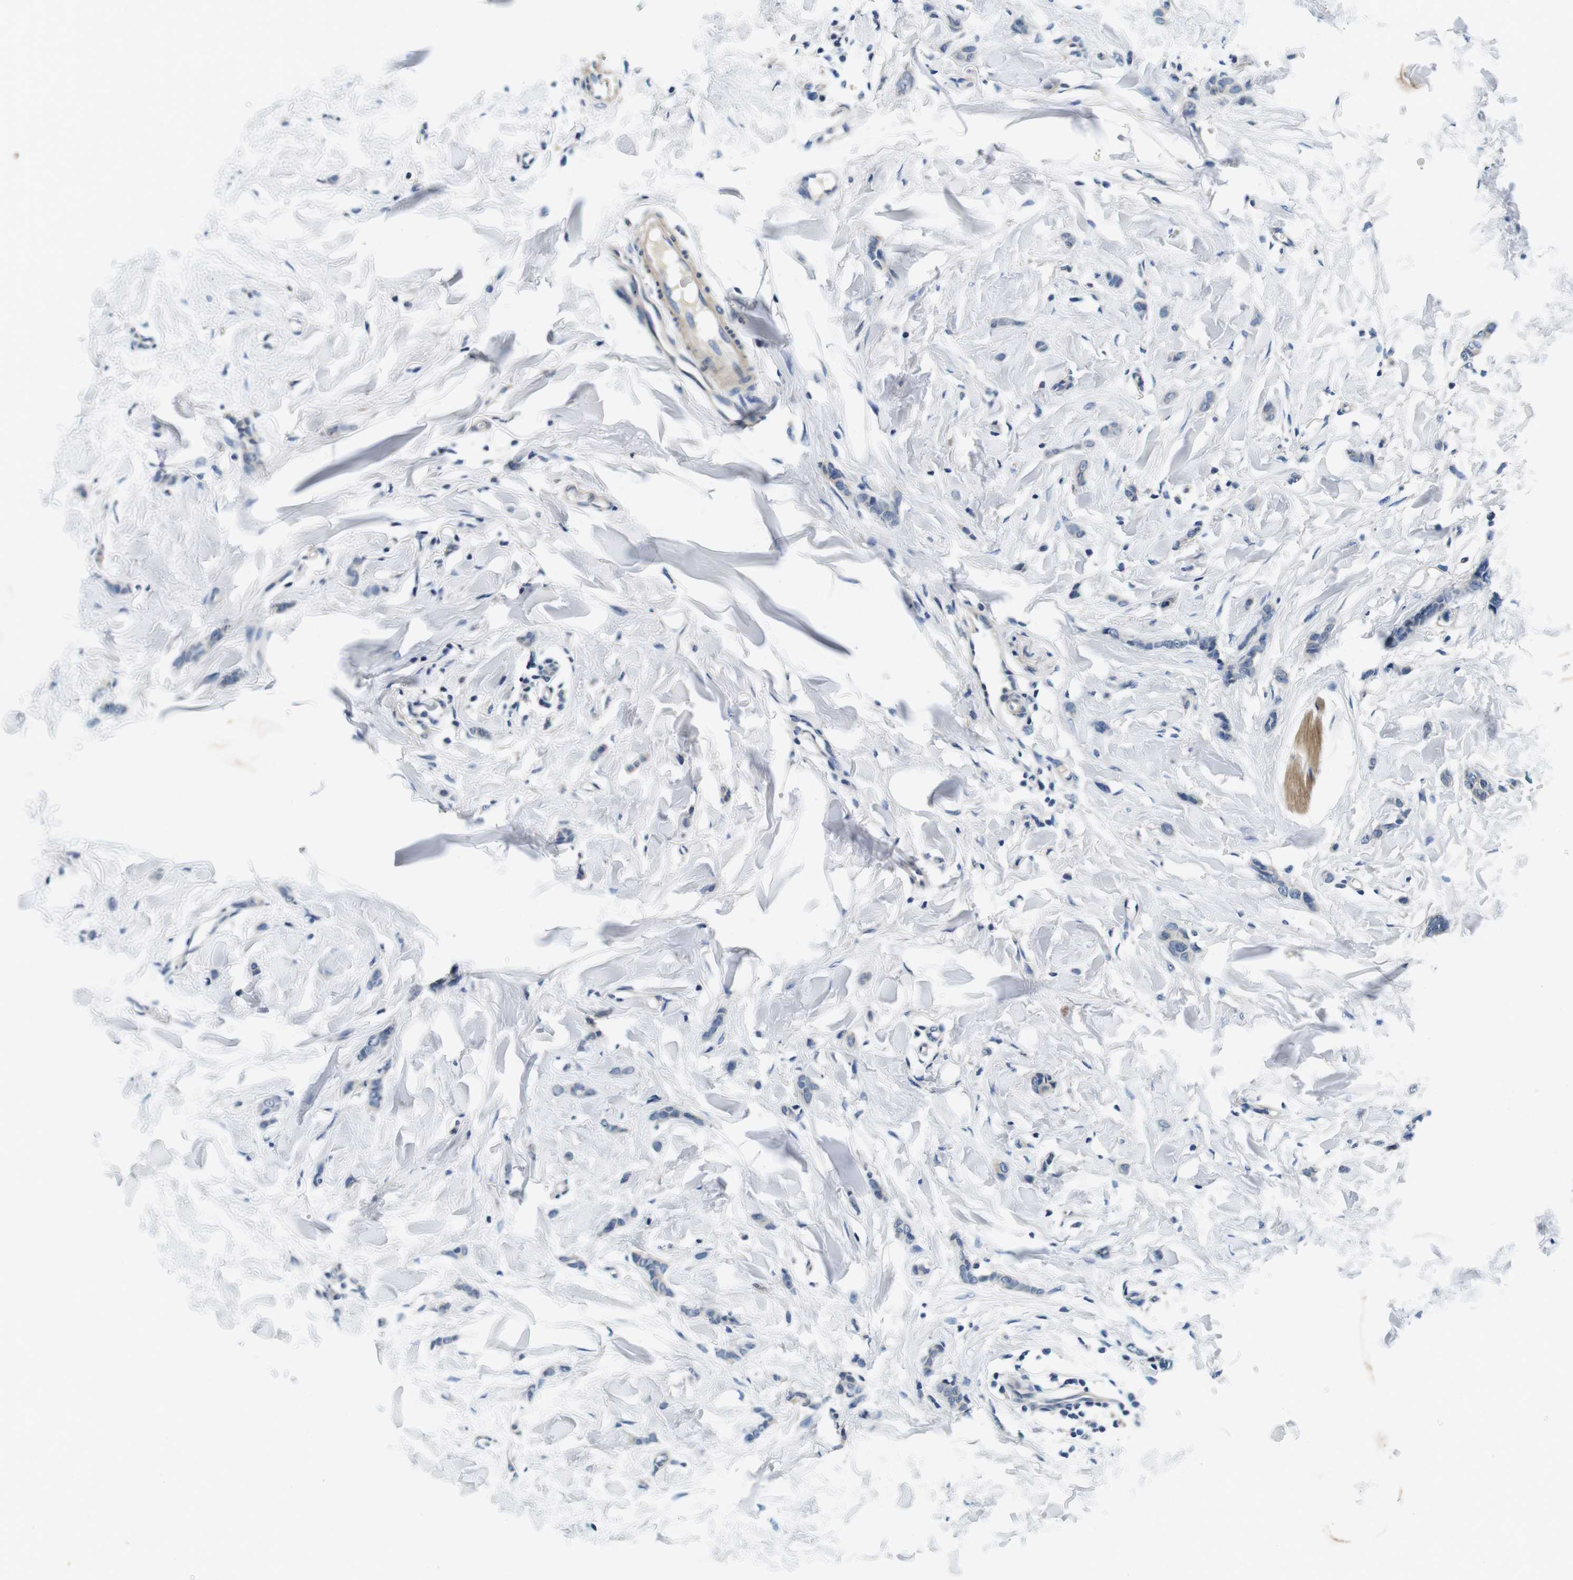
{"staining": {"intensity": "negative", "quantity": "none", "location": "none"}, "tissue": "breast cancer", "cell_type": "Tumor cells", "image_type": "cancer", "snomed": [{"axis": "morphology", "description": "Lobular carcinoma"}, {"axis": "topography", "description": "Skin"}, {"axis": "topography", "description": "Breast"}], "caption": "Tumor cells show no significant positivity in lobular carcinoma (breast). (DAB IHC with hematoxylin counter stain).", "gene": "DTNA", "patient": {"sex": "female", "age": 46}}